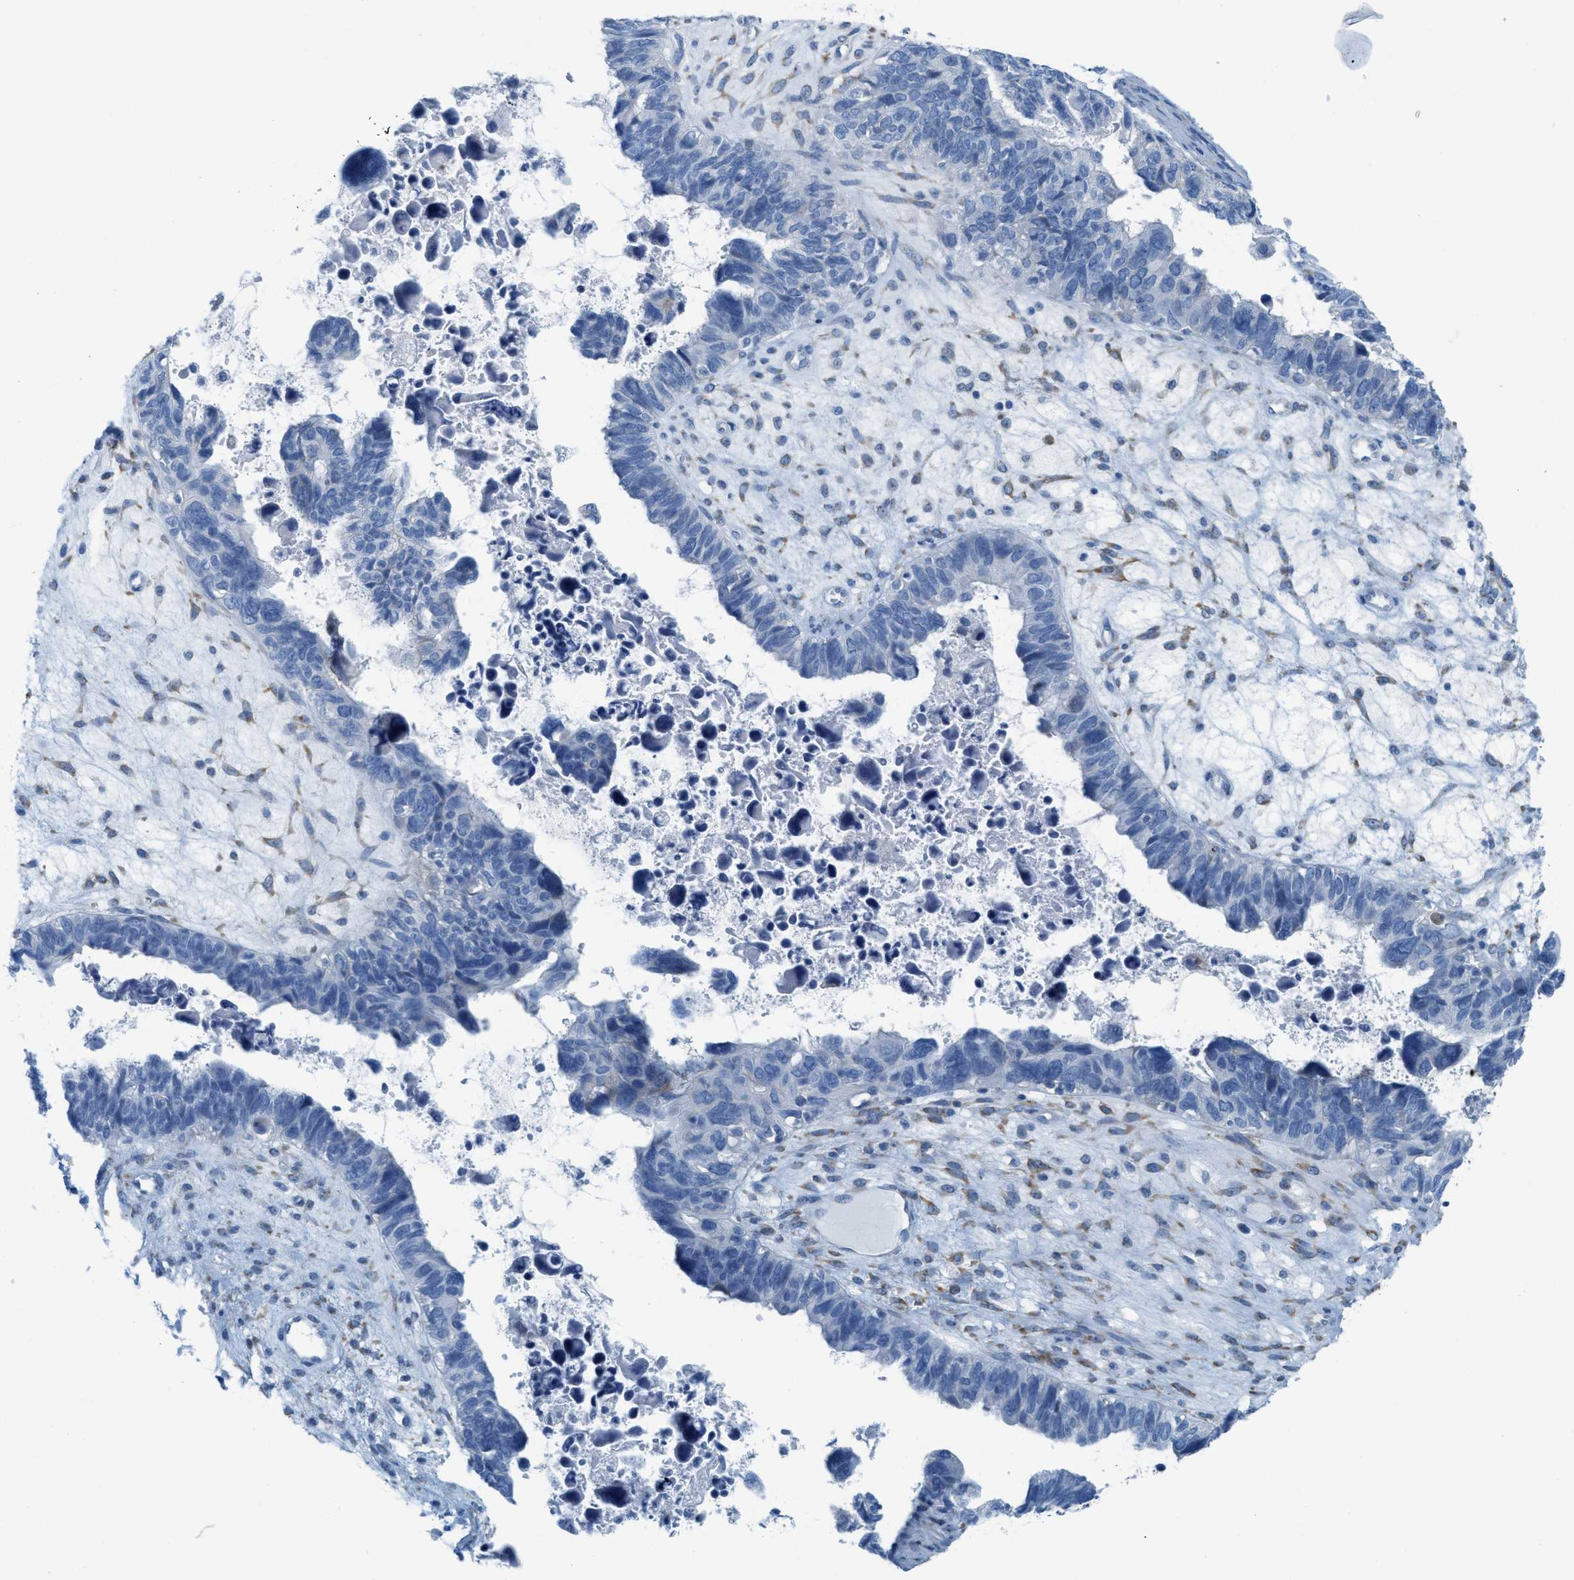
{"staining": {"intensity": "negative", "quantity": "none", "location": "none"}, "tissue": "ovarian cancer", "cell_type": "Tumor cells", "image_type": "cancer", "snomed": [{"axis": "morphology", "description": "Cystadenocarcinoma, serous, NOS"}, {"axis": "topography", "description": "Ovary"}], "caption": "Immunohistochemistry image of ovarian cancer stained for a protein (brown), which exhibits no positivity in tumor cells. (DAB IHC, high magnification).", "gene": "ASGR1", "patient": {"sex": "female", "age": 79}}